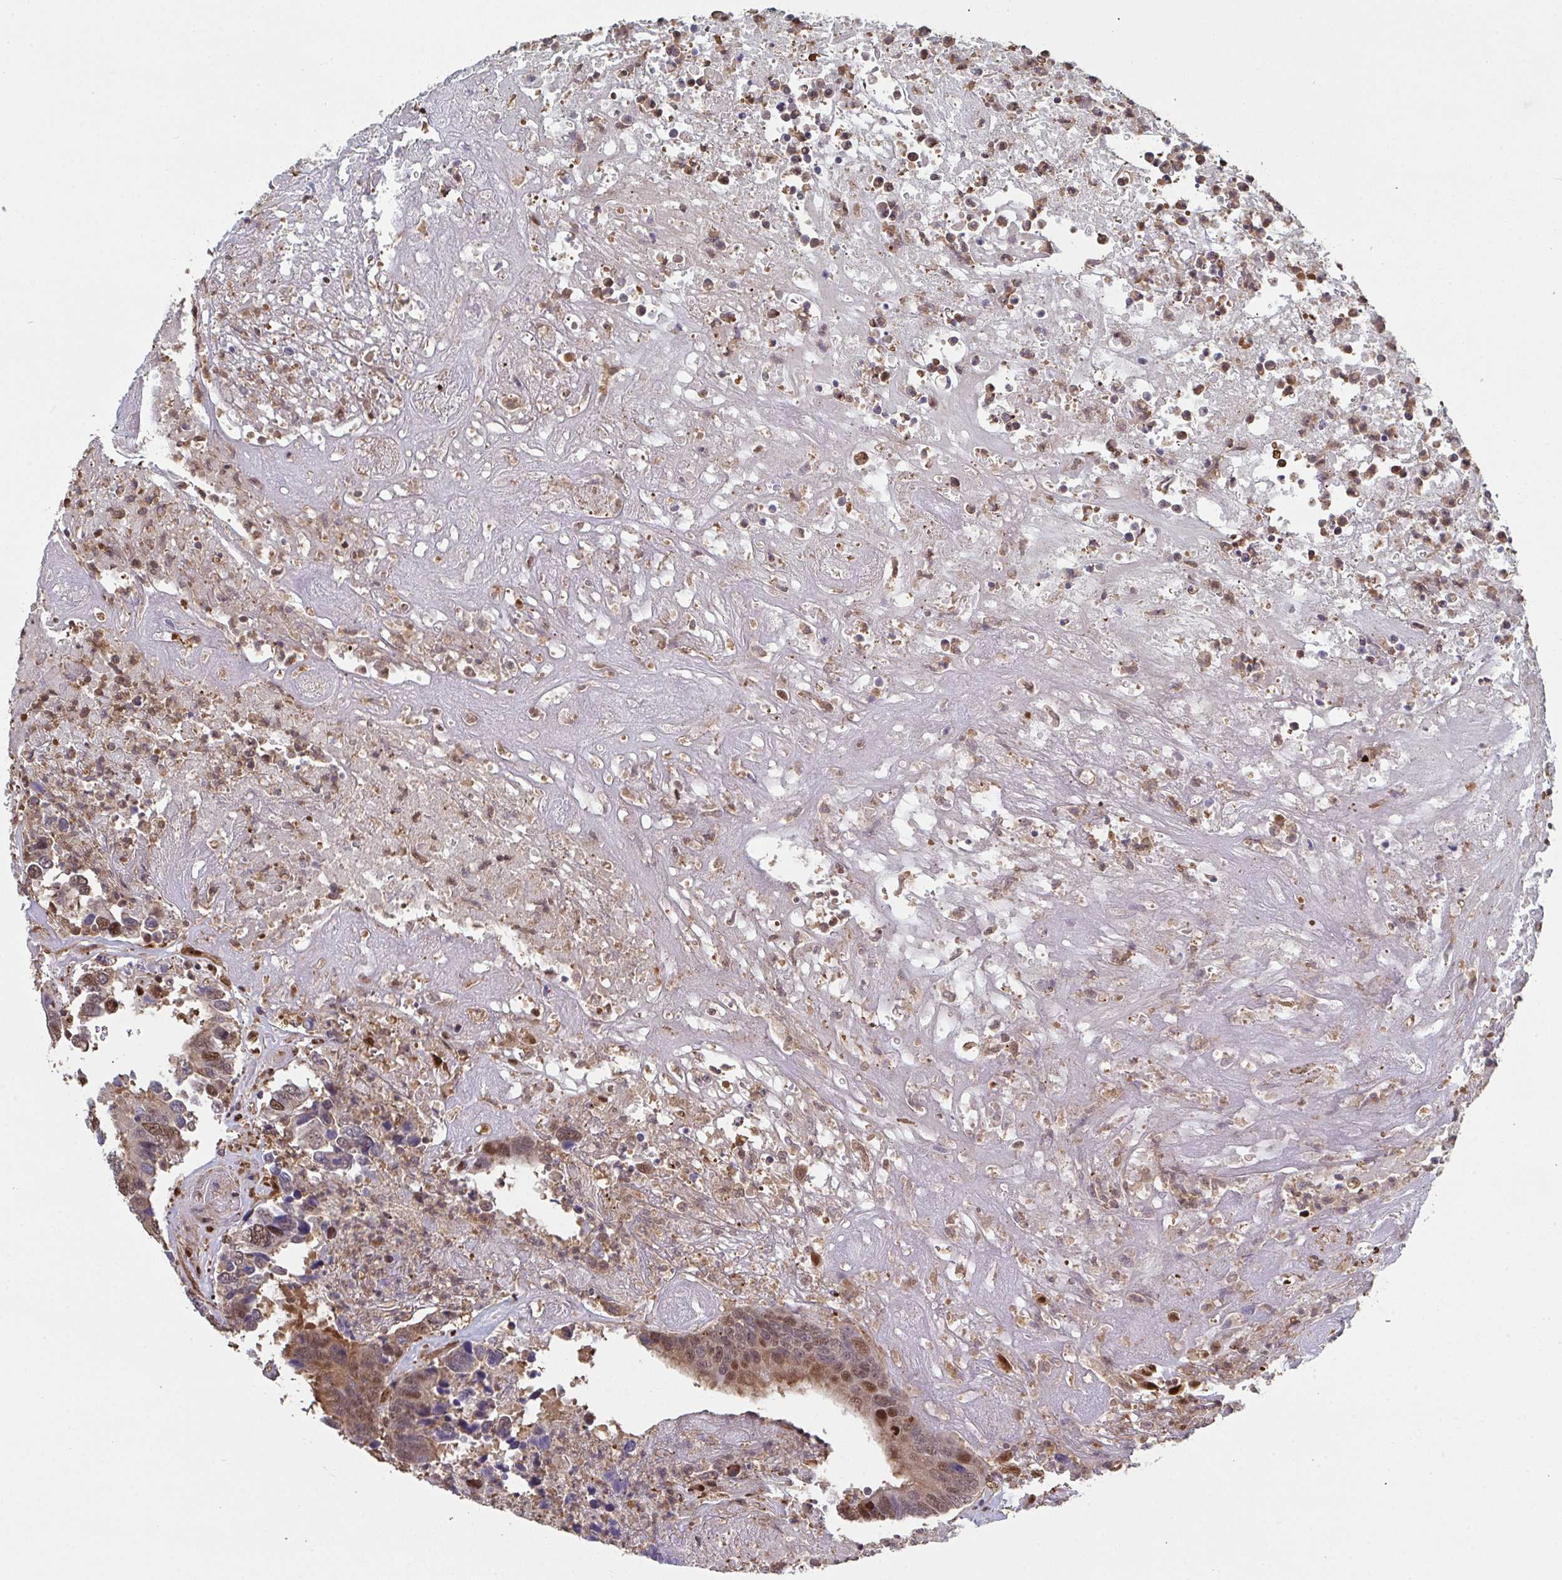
{"staining": {"intensity": "moderate", "quantity": "<25%", "location": "cytoplasmic/membranous,nuclear"}, "tissue": "colorectal cancer", "cell_type": "Tumor cells", "image_type": "cancer", "snomed": [{"axis": "morphology", "description": "Adenocarcinoma, NOS"}, {"axis": "topography", "description": "Colon"}], "caption": "Immunohistochemical staining of human colorectal adenocarcinoma exhibits low levels of moderate cytoplasmic/membranous and nuclear protein staining in about <25% of tumor cells.", "gene": "ACD", "patient": {"sex": "female", "age": 67}}